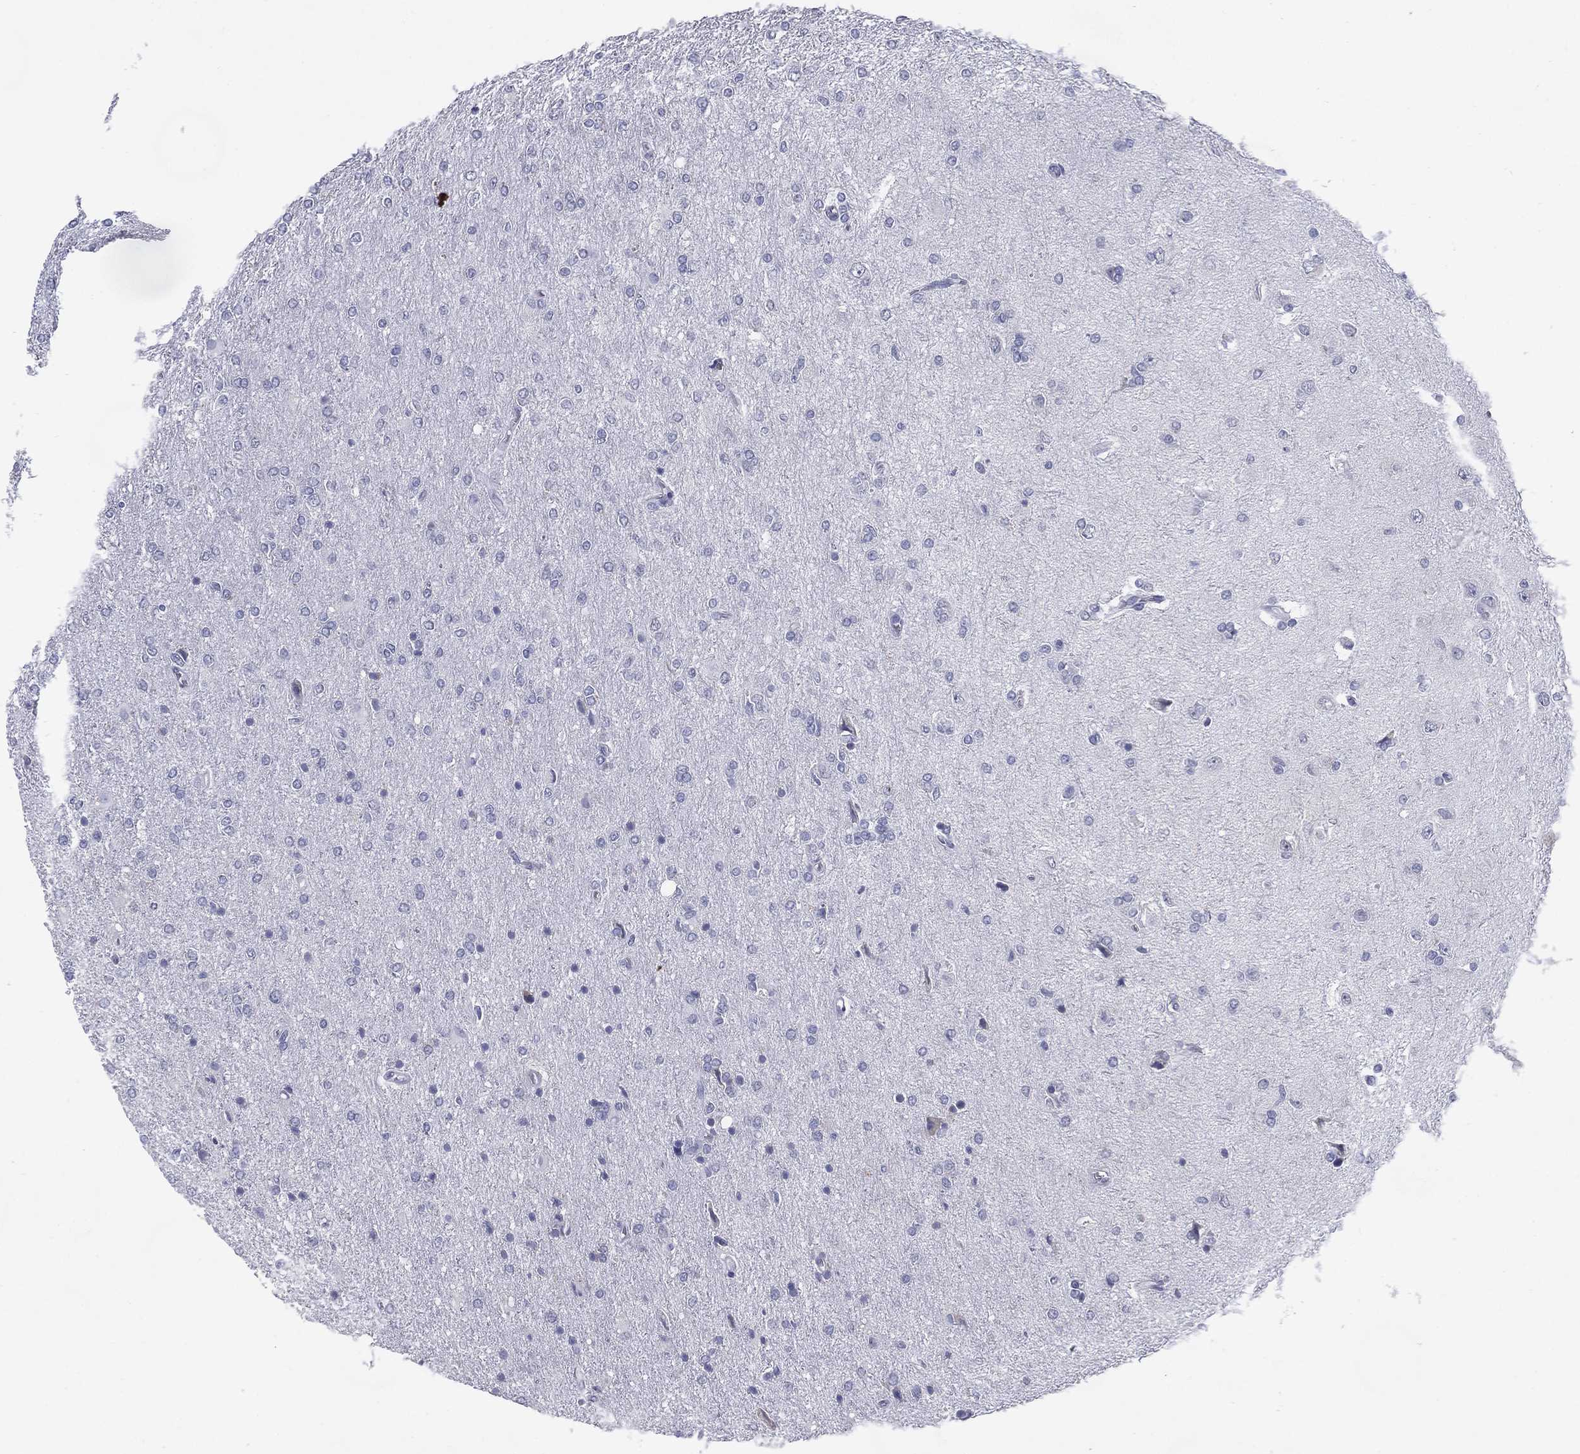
{"staining": {"intensity": "negative", "quantity": "none", "location": "none"}, "tissue": "glioma", "cell_type": "Tumor cells", "image_type": "cancer", "snomed": [{"axis": "morphology", "description": "Glioma, malignant, High grade"}, {"axis": "topography", "description": "Cerebral cortex"}], "caption": "Tumor cells show no significant expression in high-grade glioma (malignant). (DAB IHC visualized using brightfield microscopy, high magnification).", "gene": "C19orf18", "patient": {"sex": "male", "age": 70}}